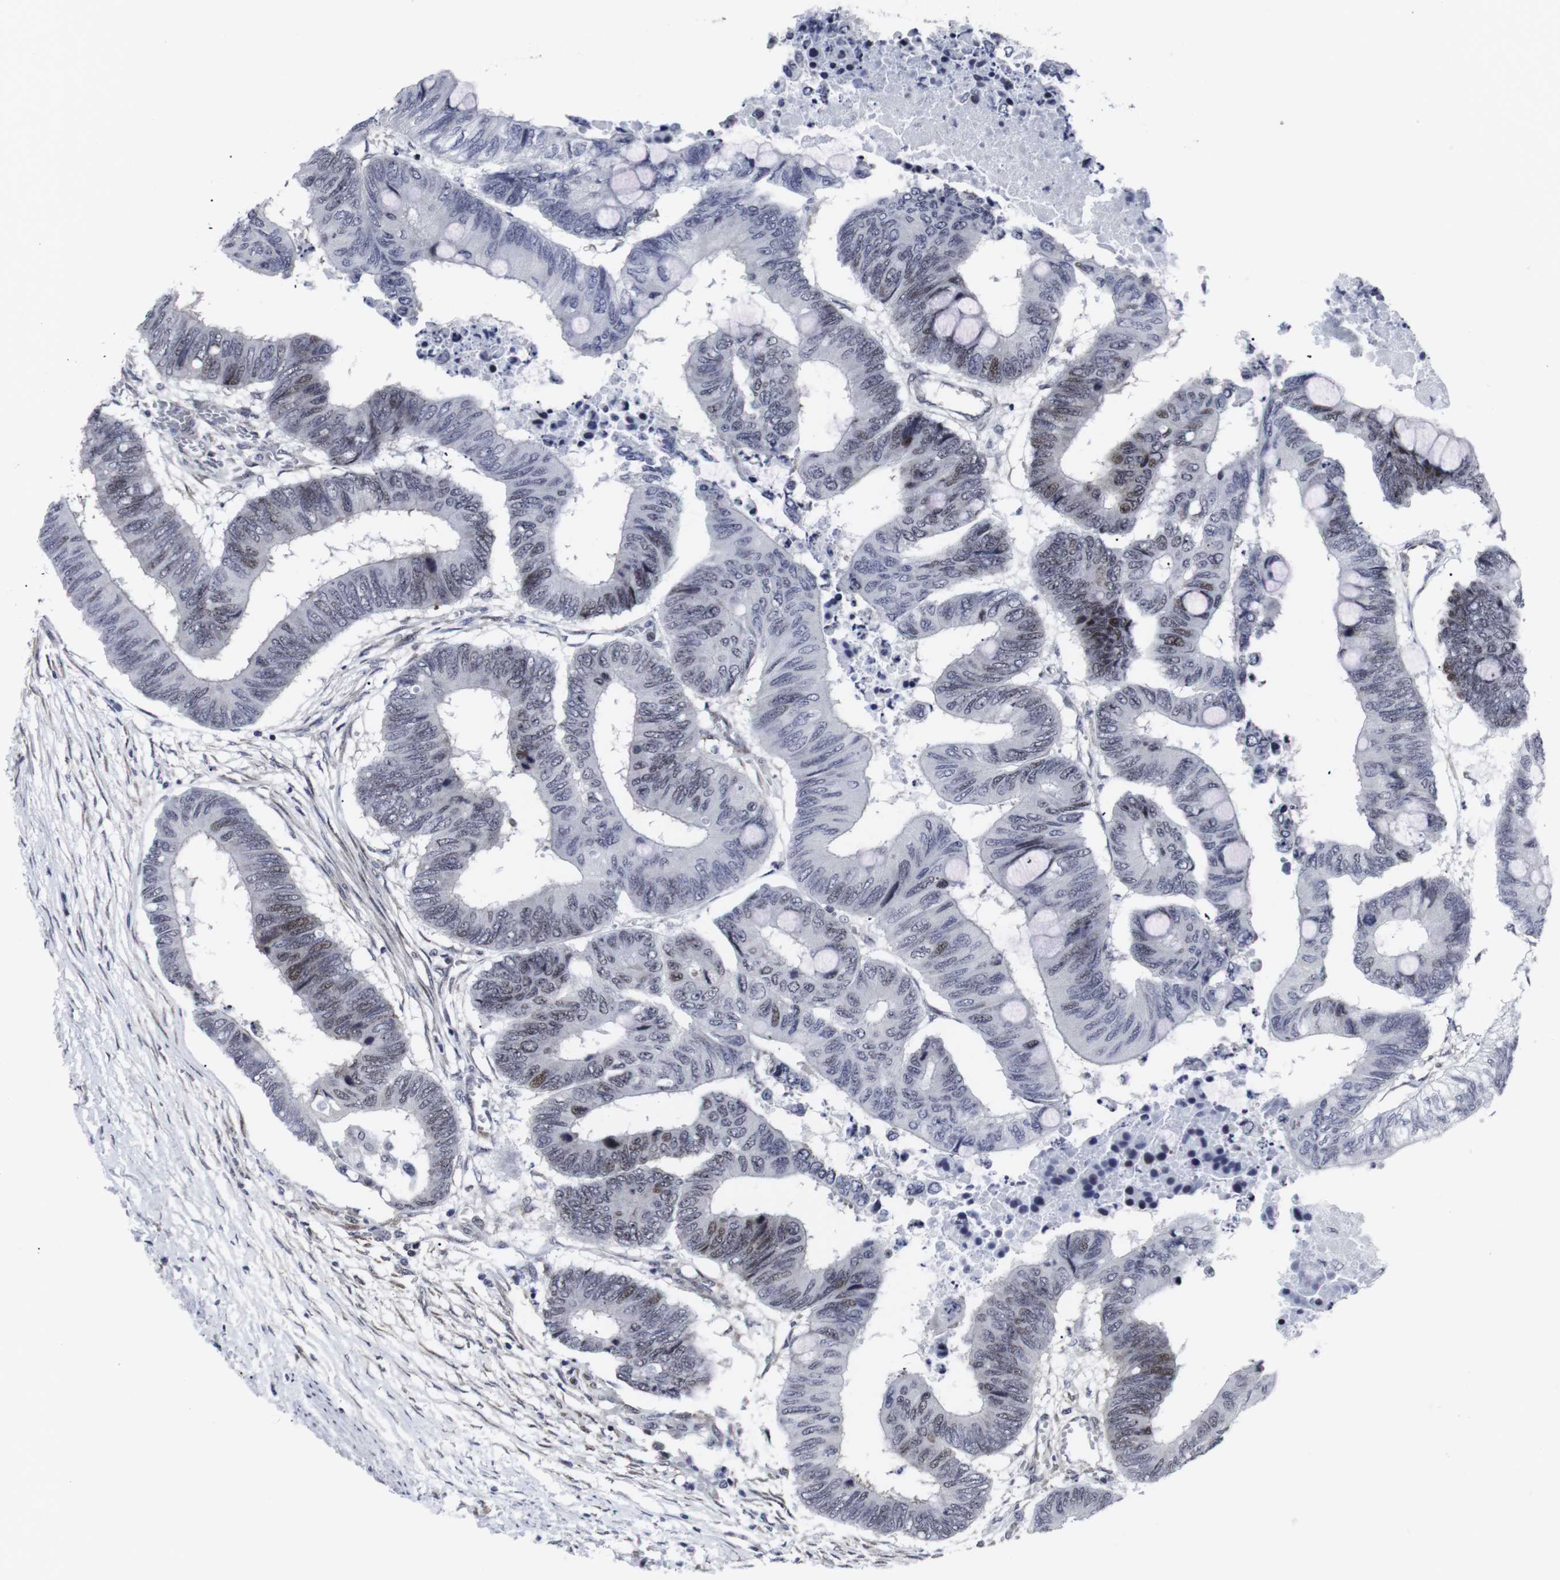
{"staining": {"intensity": "moderate", "quantity": "<25%", "location": "nuclear"}, "tissue": "colorectal cancer", "cell_type": "Tumor cells", "image_type": "cancer", "snomed": [{"axis": "morphology", "description": "Normal tissue, NOS"}, {"axis": "morphology", "description": "Adenocarcinoma, NOS"}, {"axis": "topography", "description": "Rectum"}, {"axis": "topography", "description": "Peripheral nerve tissue"}], "caption": "Immunohistochemistry (IHC) staining of colorectal cancer (adenocarcinoma), which exhibits low levels of moderate nuclear expression in about <25% of tumor cells indicating moderate nuclear protein staining. The staining was performed using DAB (3,3'-diaminobenzidine) (brown) for protein detection and nuclei were counterstained in hematoxylin (blue).", "gene": "MLH1", "patient": {"sex": "male", "age": 92}}